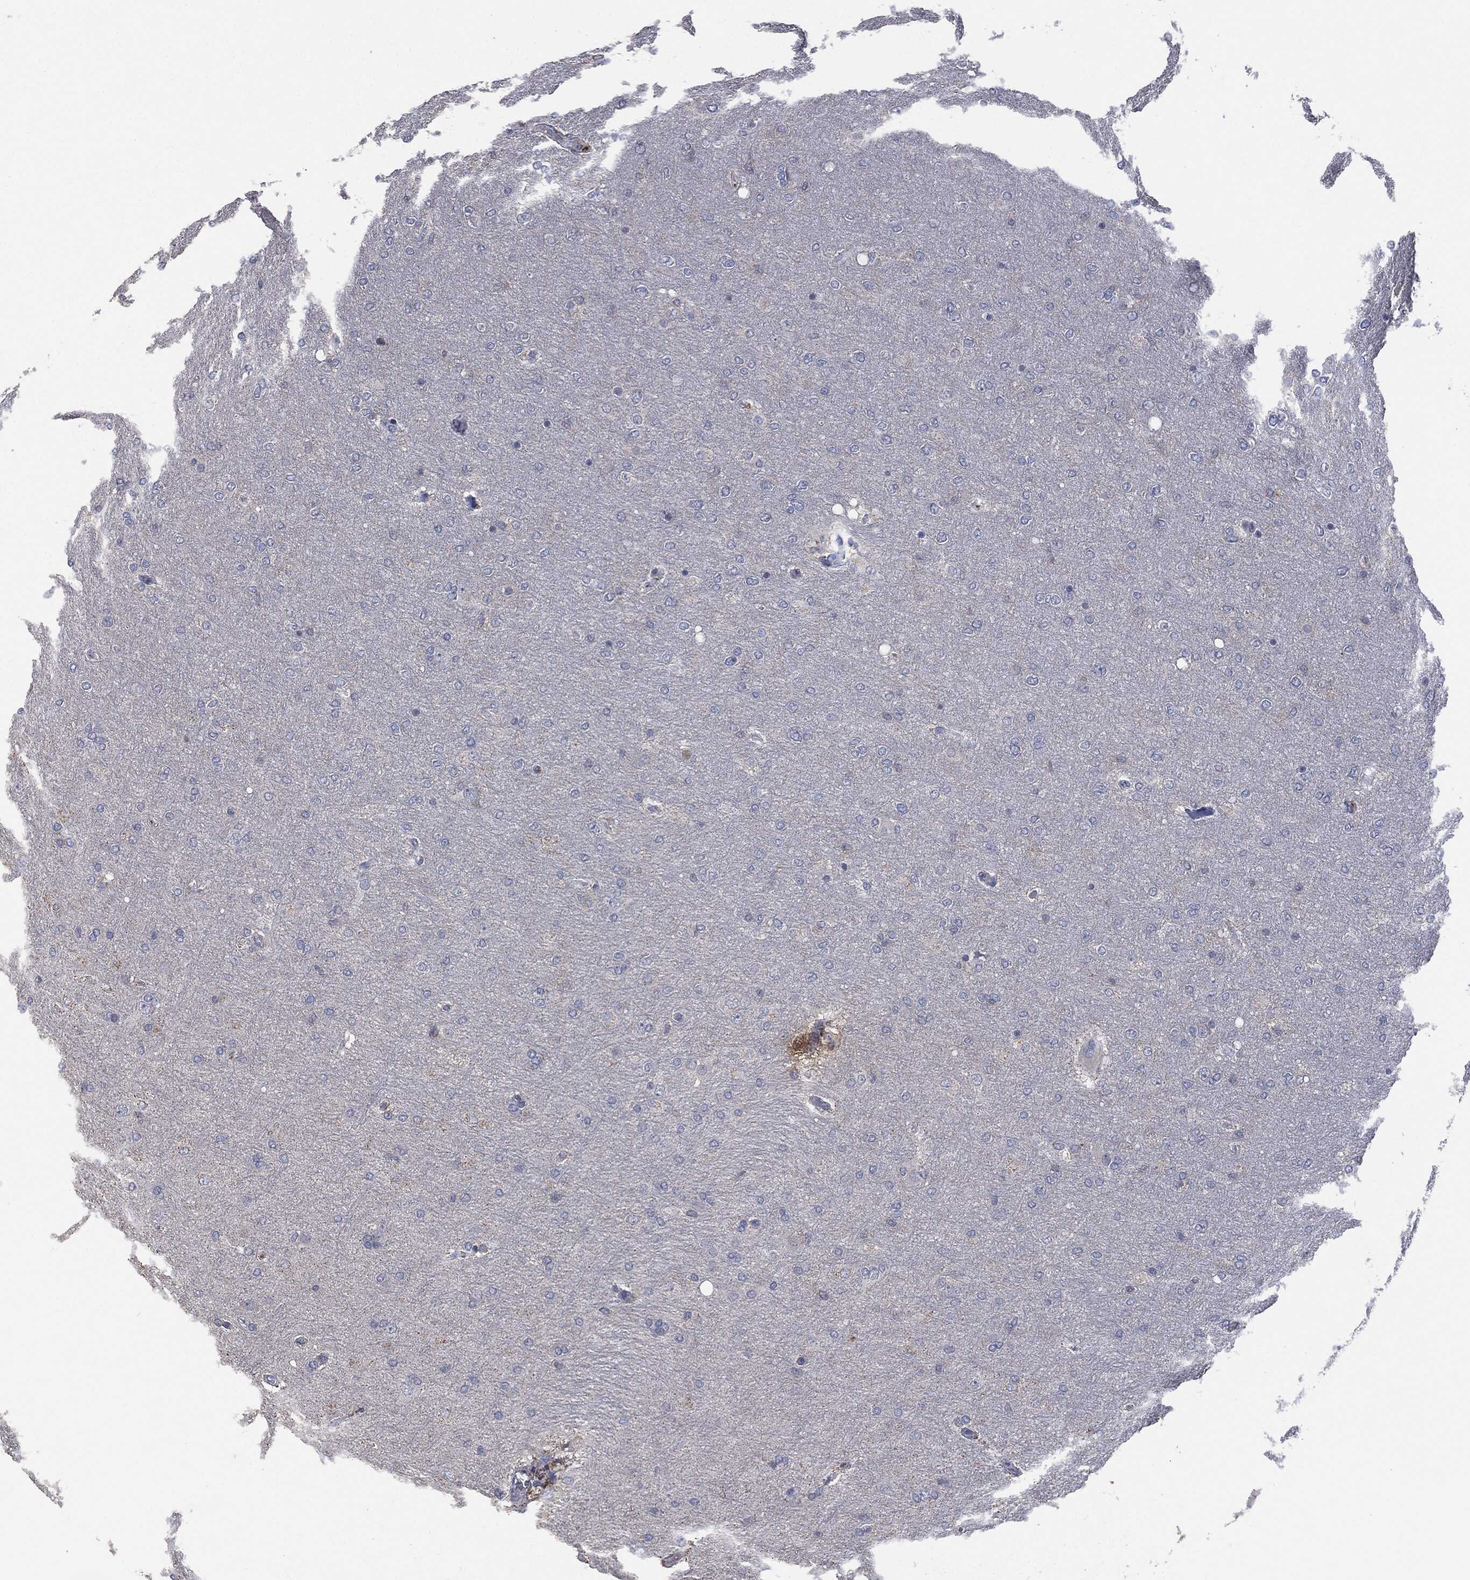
{"staining": {"intensity": "negative", "quantity": "none", "location": "none"}, "tissue": "glioma", "cell_type": "Tumor cells", "image_type": "cancer", "snomed": [{"axis": "morphology", "description": "Glioma, malignant, NOS"}, {"axis": "topography", "description": "Cerebral cortex"}], "caption": "Tumor cells show no significant expression in glioma. Brightfield microscopy of IHC stained with DAB (3,3'-diaminobenzidine) (brown) and hematoxylin (blue), captured at high magnification.", "gene": "CD33", "patient": {"sex": "male", "age": 58}}